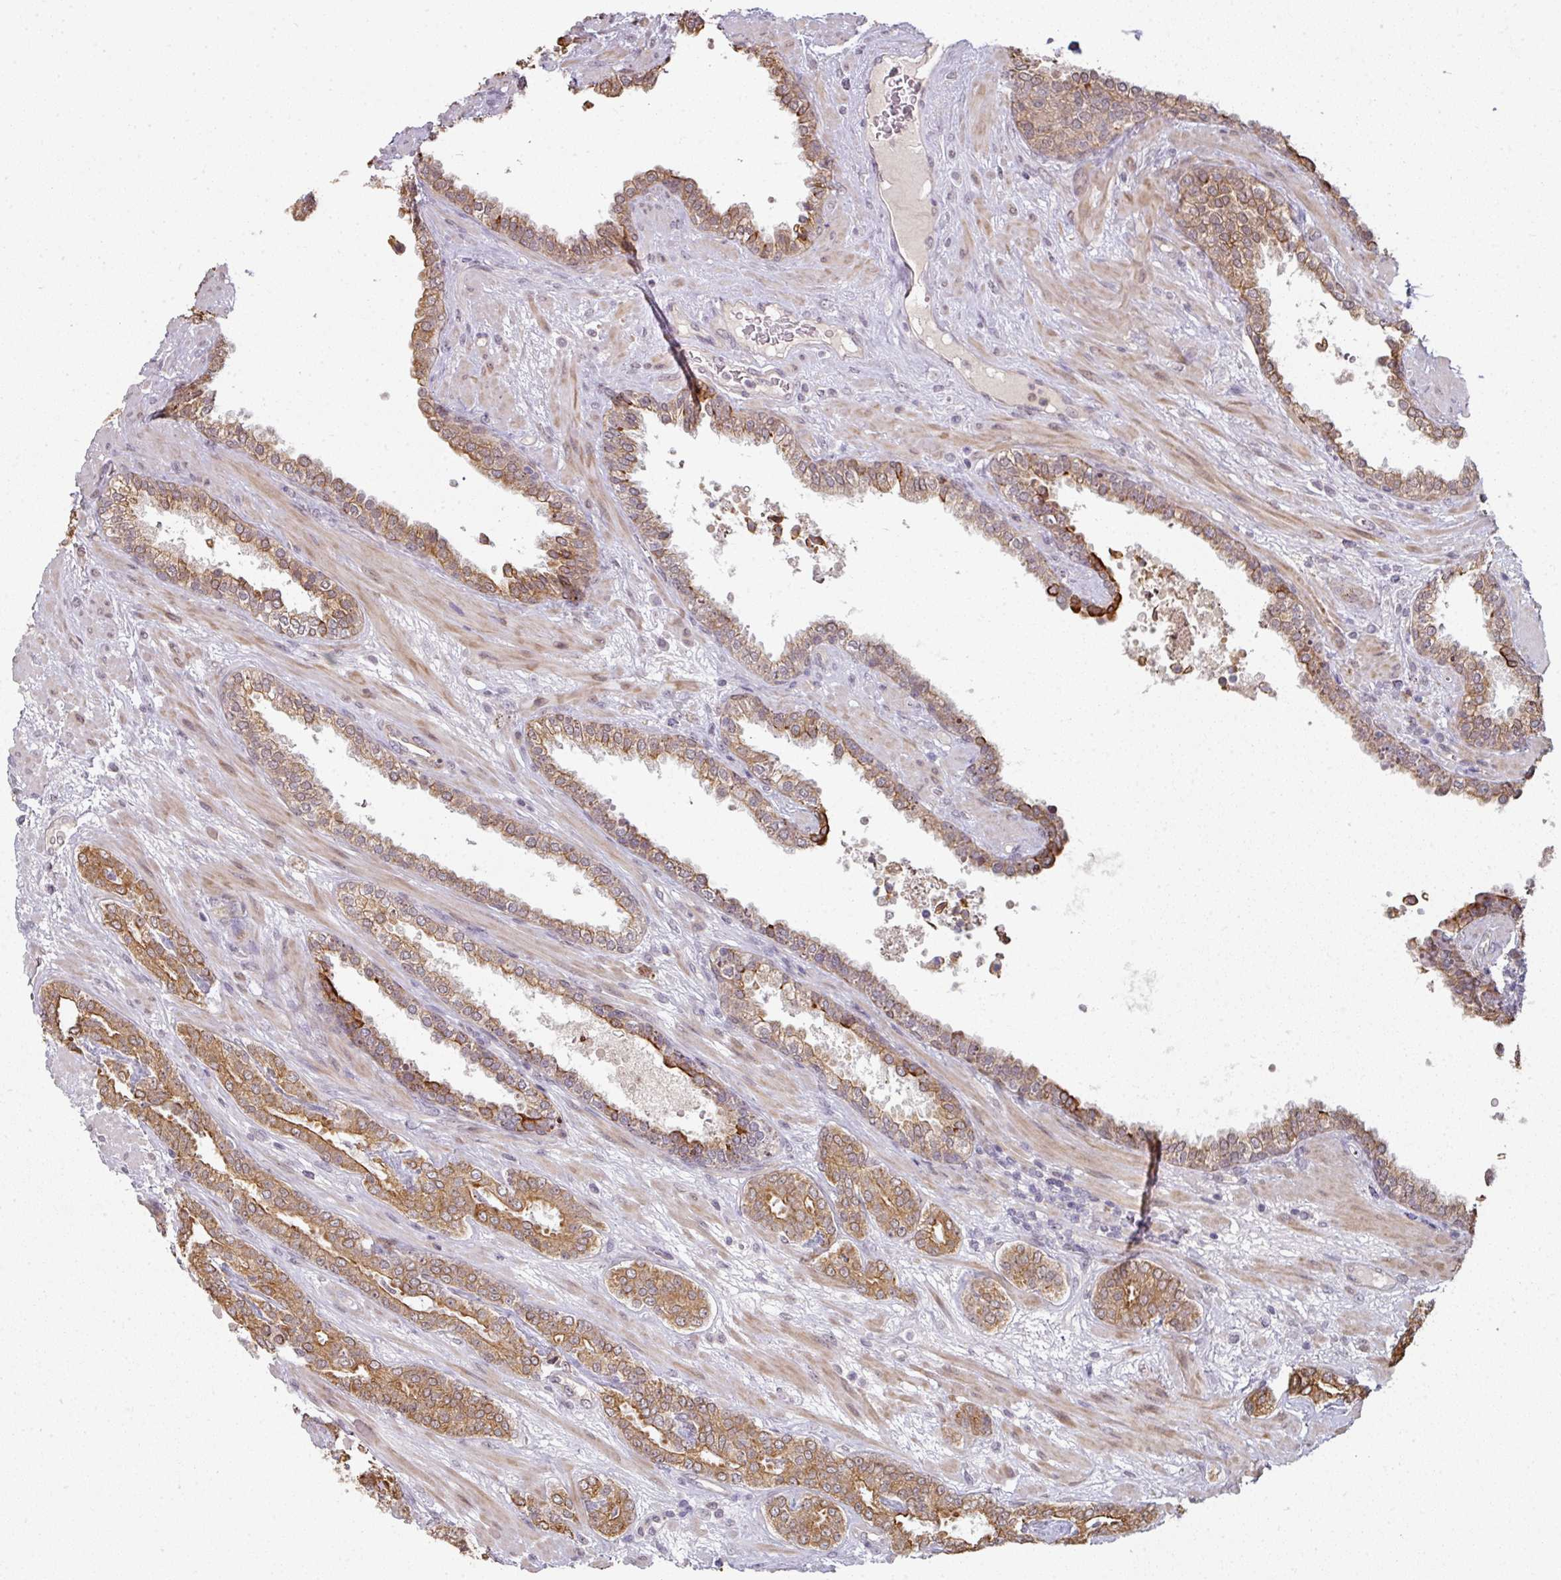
{"staining": {"intensity": "moderate", "quantity": ">75%", "location": "cytoplasmic/membranous"}, "tissue": "prostate cancer", "cell_type": "Tumor cells", "image_type": "cancer", "snomed": [{"axis": "morphology", "description": "Adenocarcinoma, High grade"}, {"axis": "topography", "description": "Prostate"}], "caption": "Immunohistochemical staining of adenocarcinoma (high-grade) (prostate) demonstrates moderate cytoplasmic/membranous protein expression in approximately >75% of tumor cells.", "gene": "GTF2H3", "patient": {"sex": "male", "age": 71}}